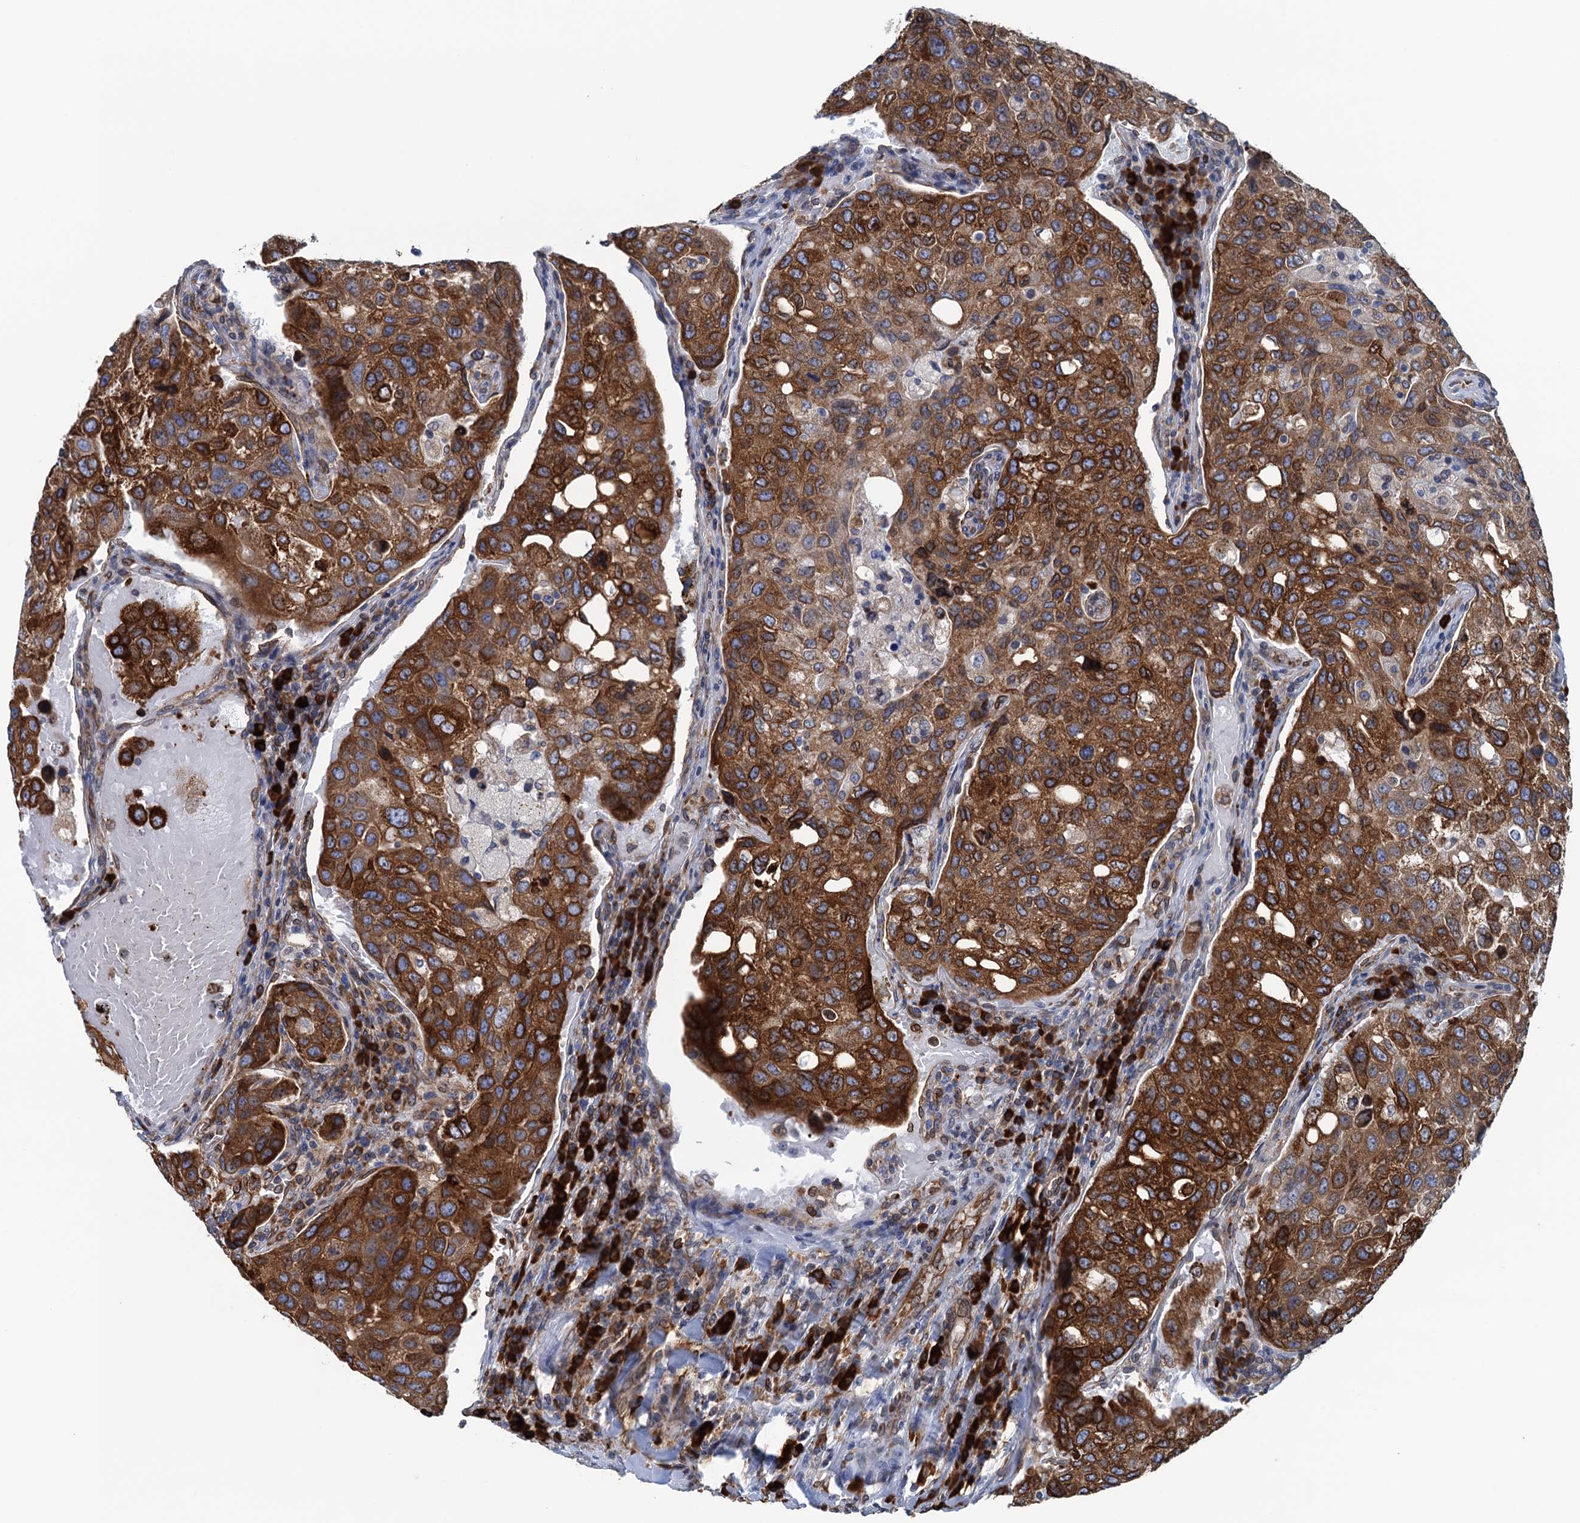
{"staining": {"intensity": "strong", "quantity": ">75%", "location": "cytoplasmic/membranous"}, "tissue": "urothelial cancer", "cell_type": "Tumor cells", "image_type": "cancer", "snomed": [{"axis": "morphology", "description": "Urothelial carcinoma, High grade"}, {"axis": "topography", "description": "Lymph node"}, {"axis": "topography", "description": "Urinary bladder"}], "caption": "A high amount of strong cytoplasmic/membranous positivity is appreciated in about >75% of tumor cells in high-grade urothelial carcinoma tissue.", "gene": "TMEM205", "patient": {"sex": "male", "age": 51}}